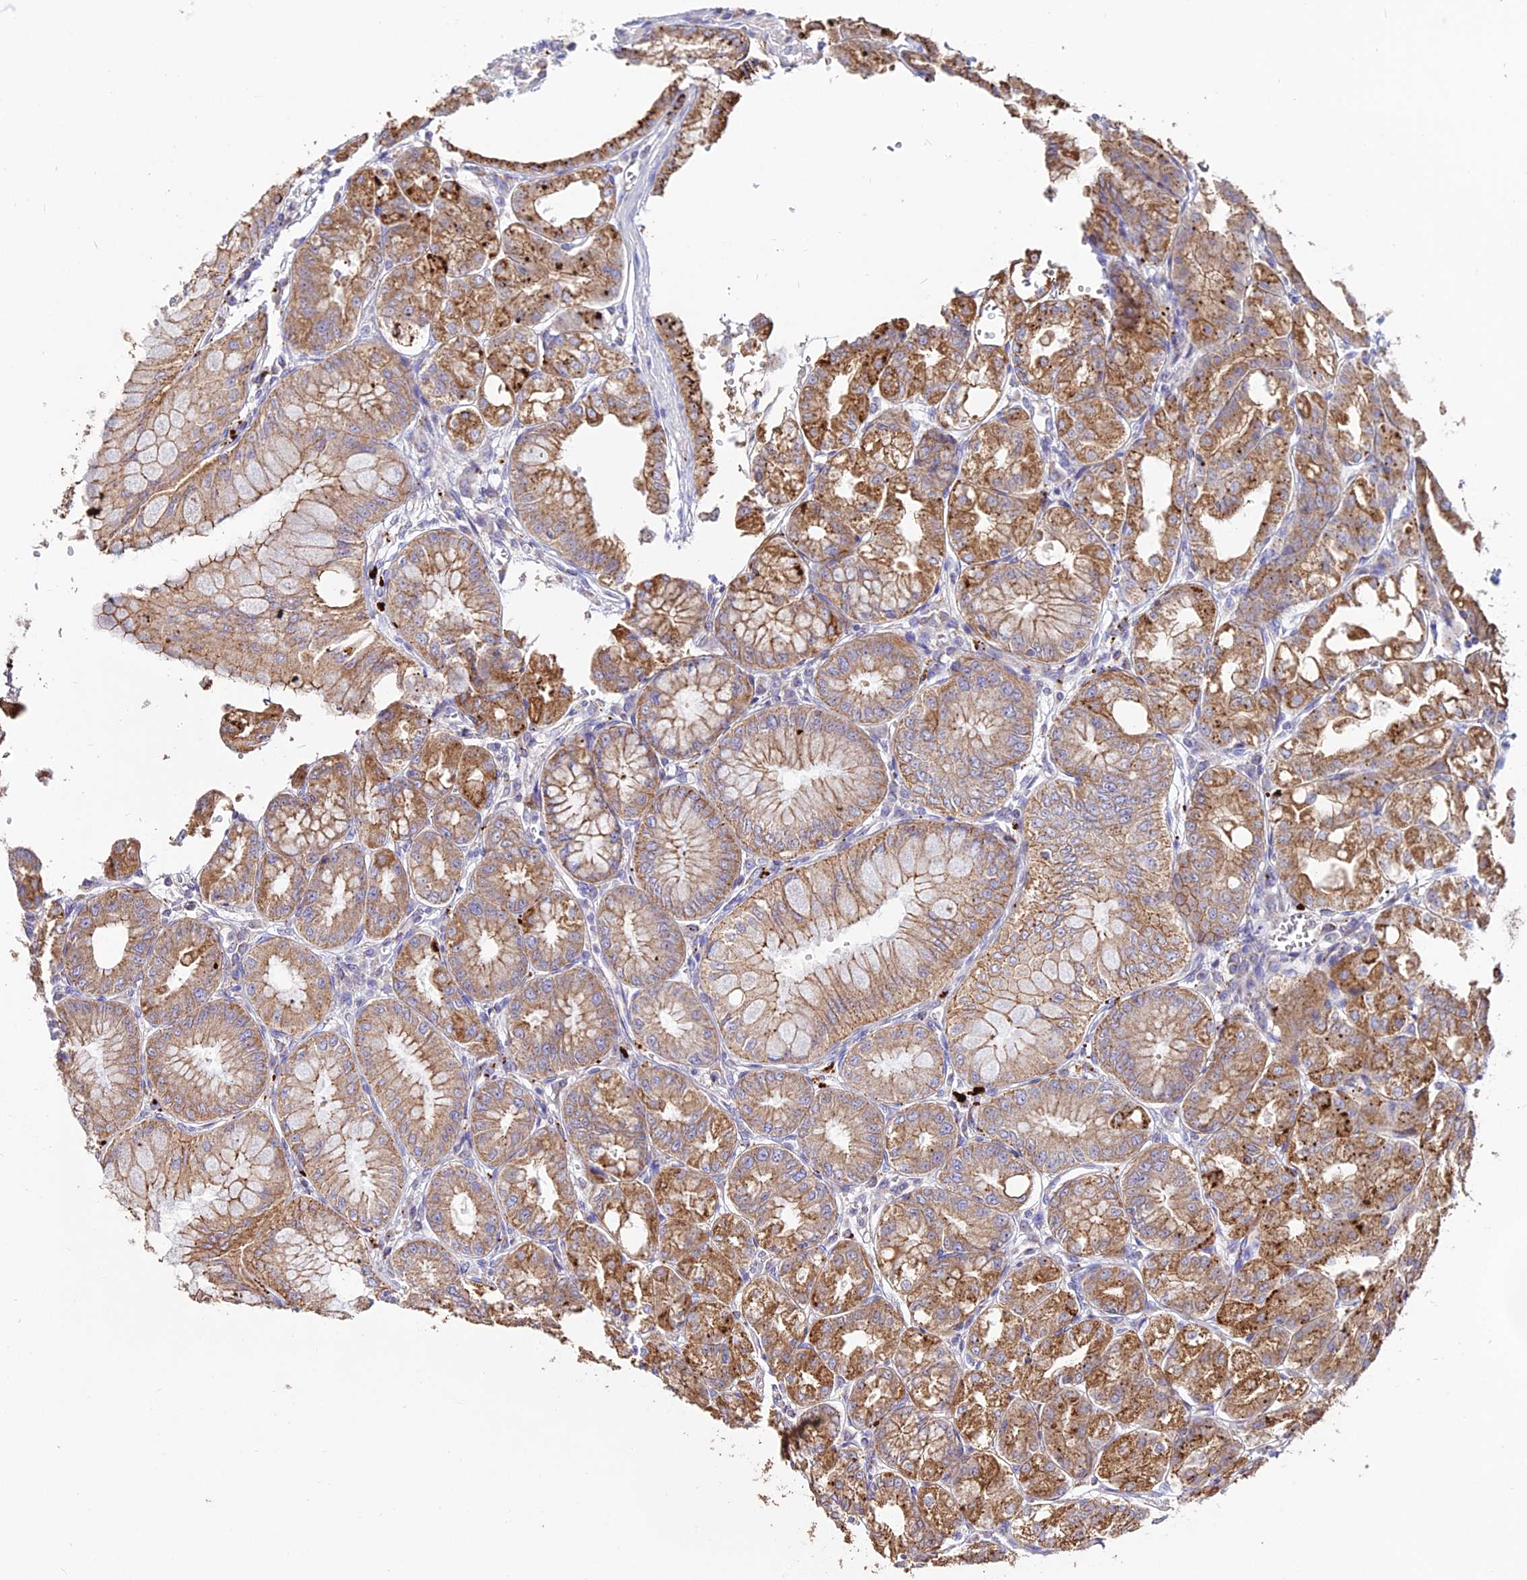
{"staining": {"intensity": "strong", "quantity": ">75%", "location": "cytoplasmic/membranous"}, "tissue": "stomach", "cell_type": "Glandular cells", "image_type": "normal", "snomed": [{"axis": "morphology", "description": "Normal tissue, NOS"}, {"axis": "topography", "description": "Stomach, lower"}], "caption": "Glandular cells show high levels of strong cytoplasmic/membranous staining in about >75% of cells in normal human stomach.", "gene": "PNLIPRP3", "patient": {"sex": "male", "age": 71}}